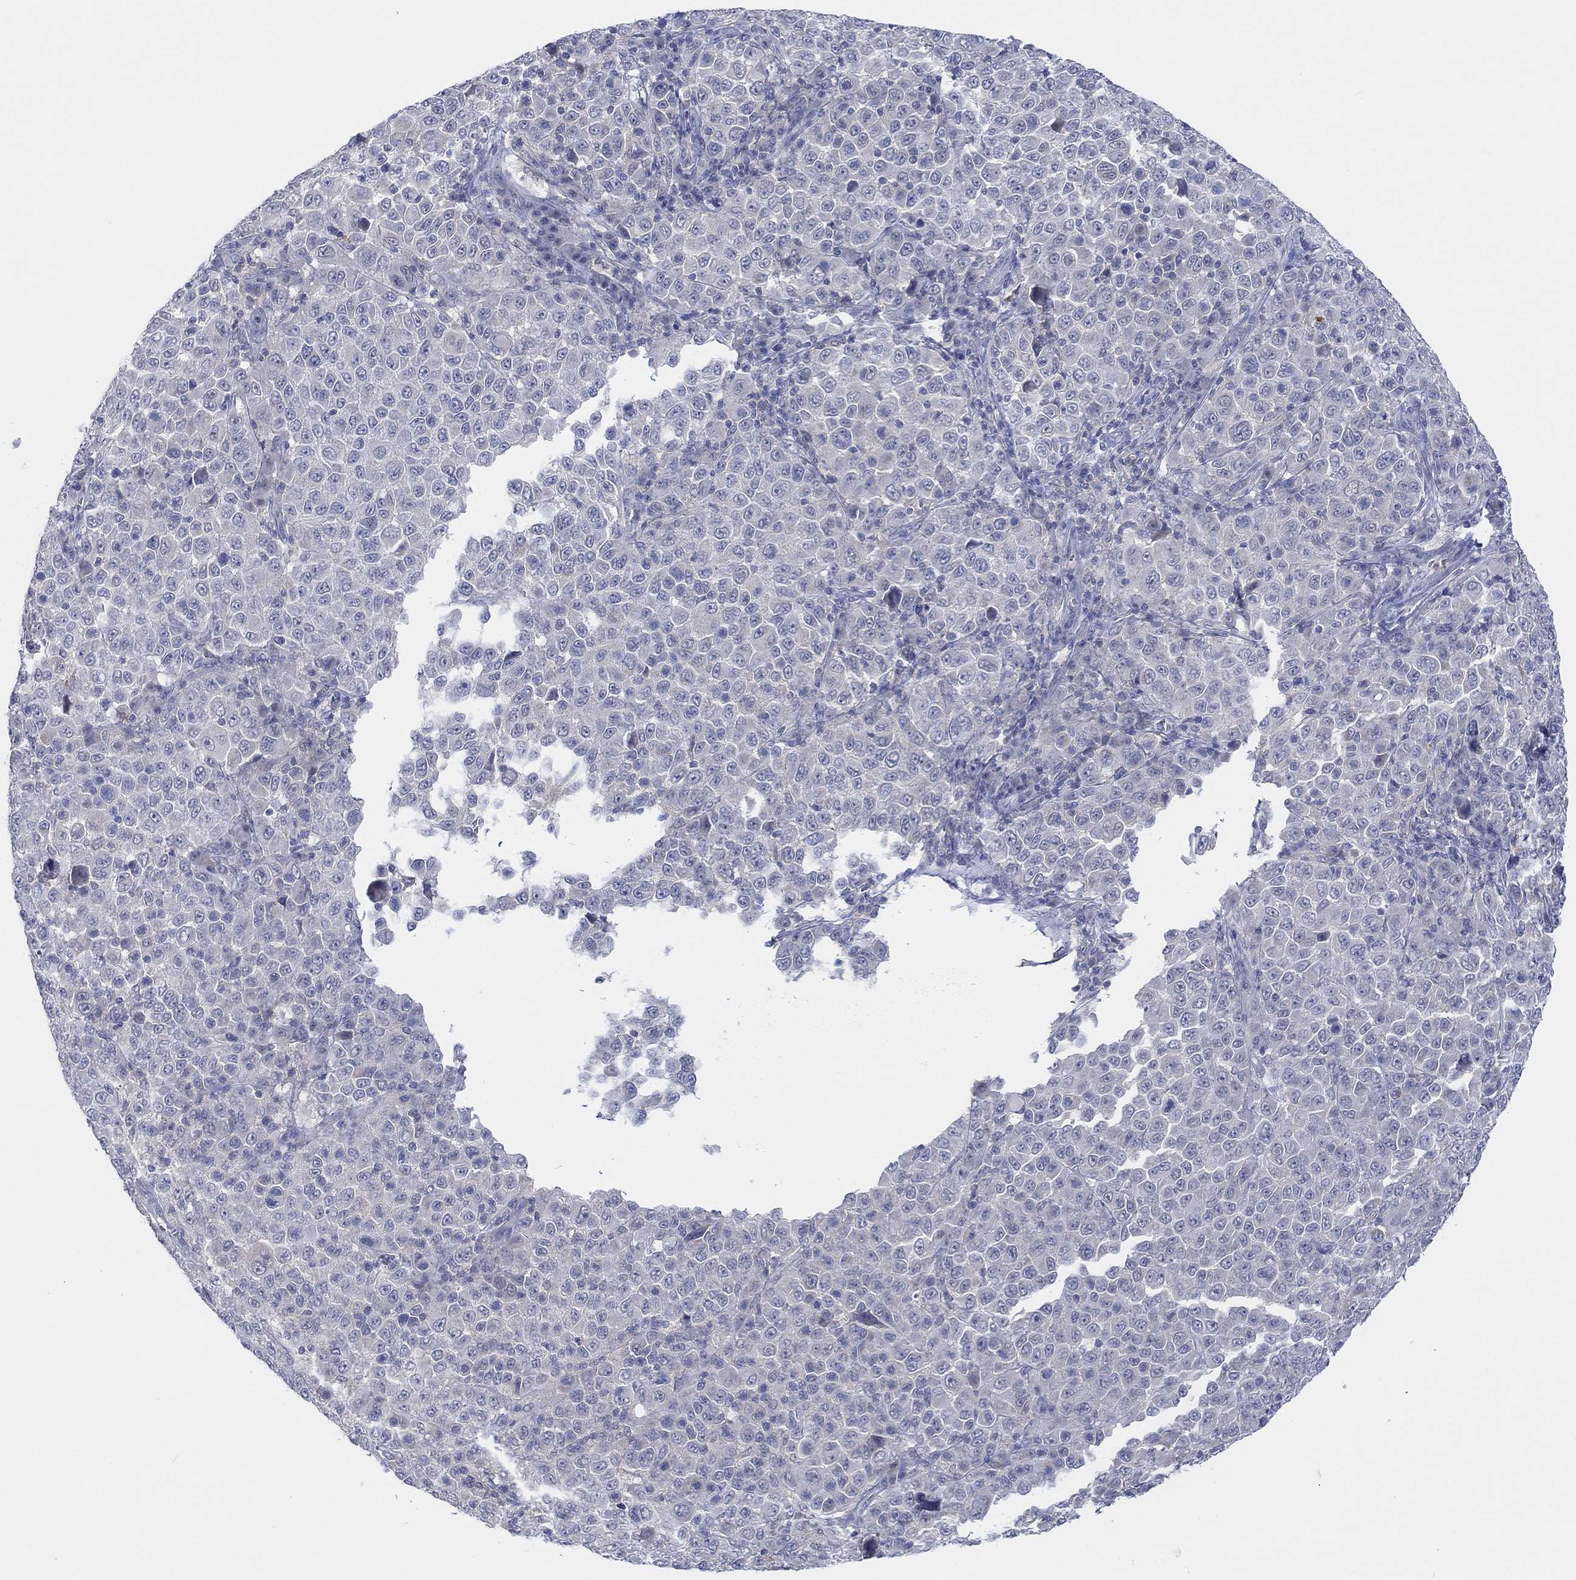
{"staining": {"intensity": "negative", "quantity": "none", "location": "none"}, "tissue": "melanoma", "cell_type": "Tumor cells", "image_type": "cancer", "snomed": [{"axis": "morphology", "description": "Malignant melanoma, NOS"}, {"axis": "topography", "description": "Skin"}], "caption": "Tumor cells are negative for protein expression in human melanoma. Nuclei are stained in blue.", "gene": "FER1L6", "patient": {"sex": "female", "age": 57}}